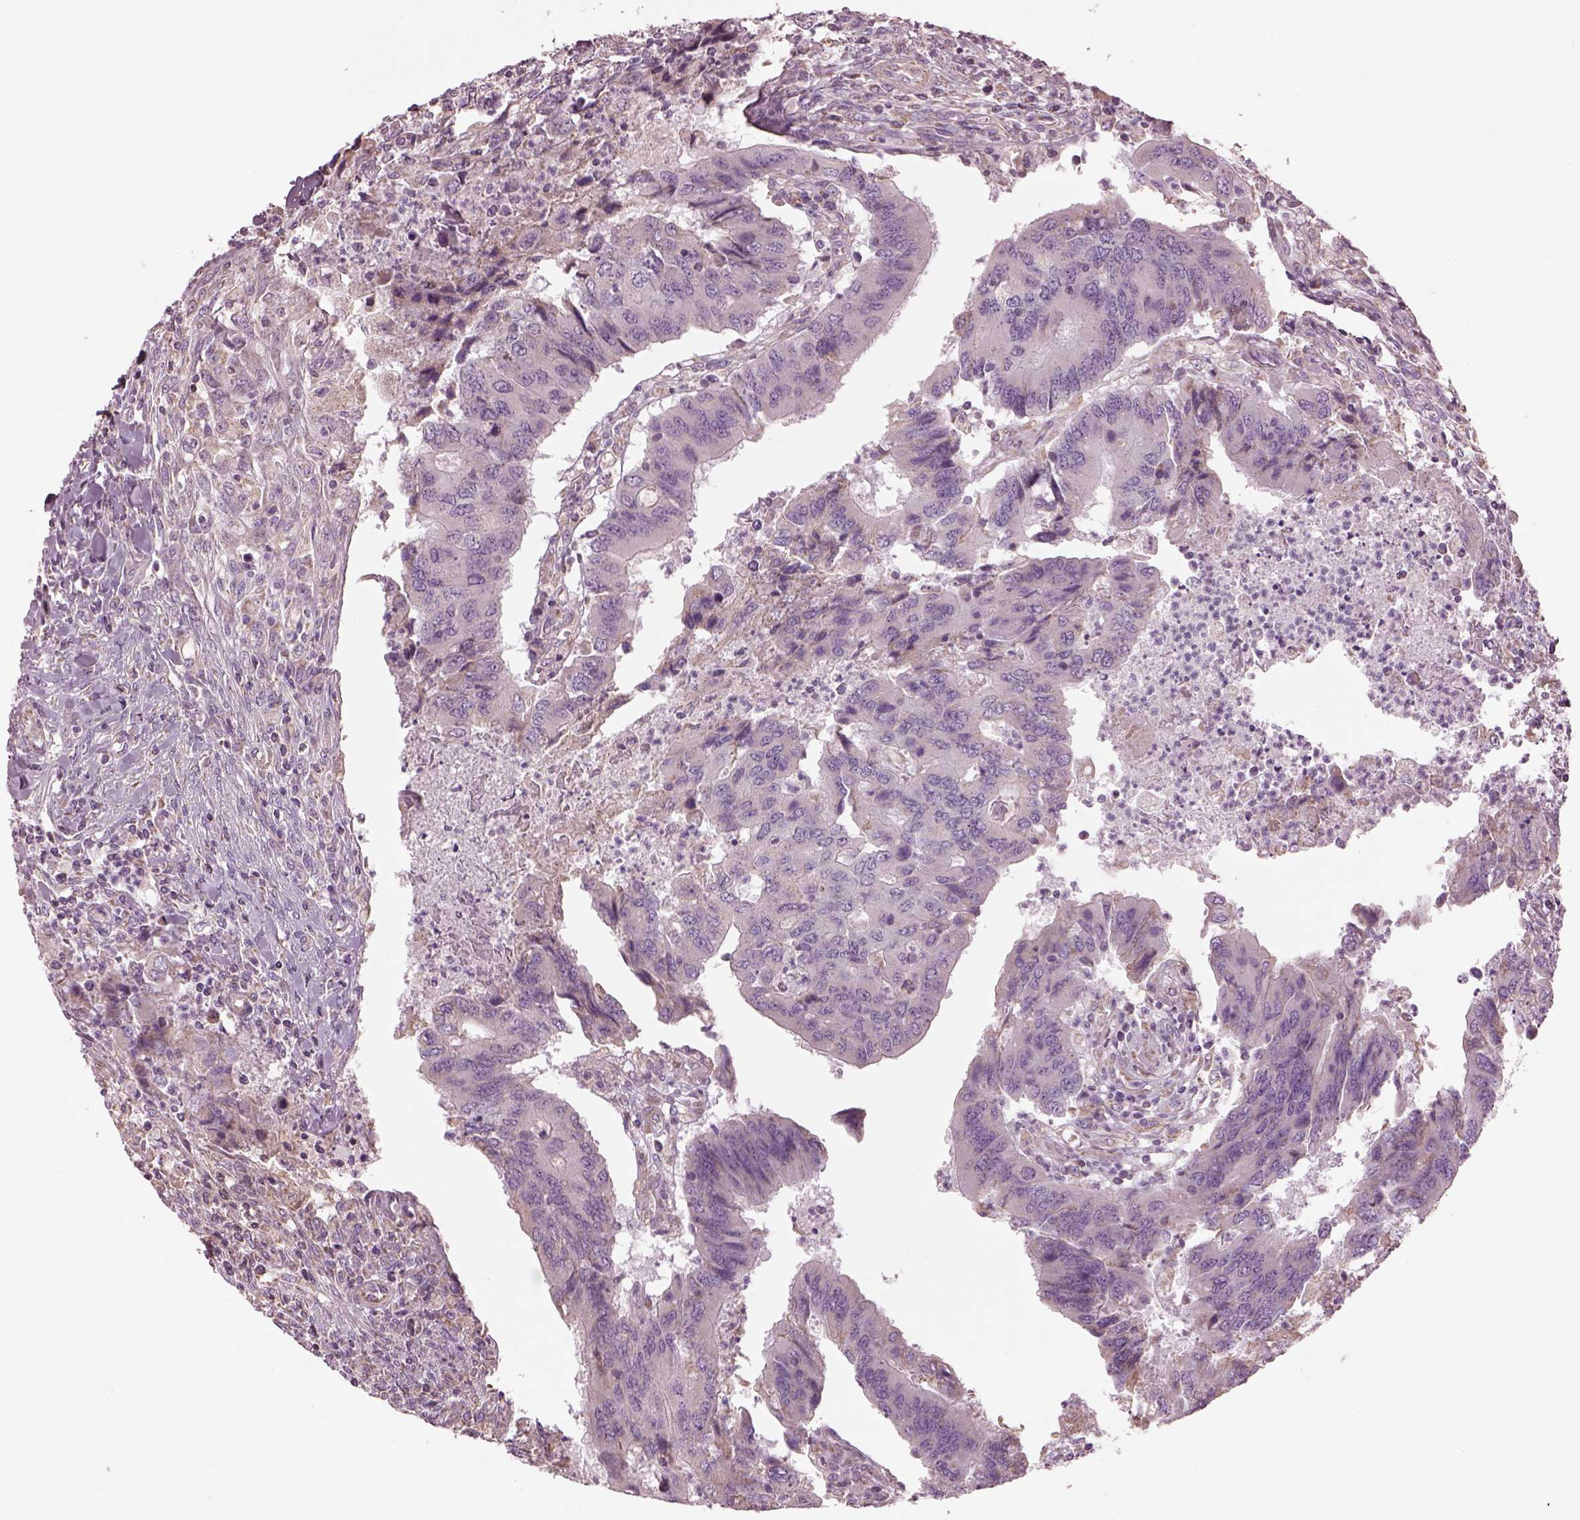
{"staining": {"intensity": "negative", "quantity": "none", "location": "none"}, "tissue": "colorectal cancer", "cell_type": "Tumor cells", "image_type": "cancer", "snomed": [{"axis": "morphology", "description": "Adenocarcinoma, NOS"}, {"axis": "topography", "description": "Colon"}], "caption": "This photomicrograph is of colorectal cancer stained with IHC to label a protein in brown with the nuclei are counter-stained blue. There is no expression in tumor cells.", "gene": "SPATA7", "patient": {"sex": "female", "age": 67}}